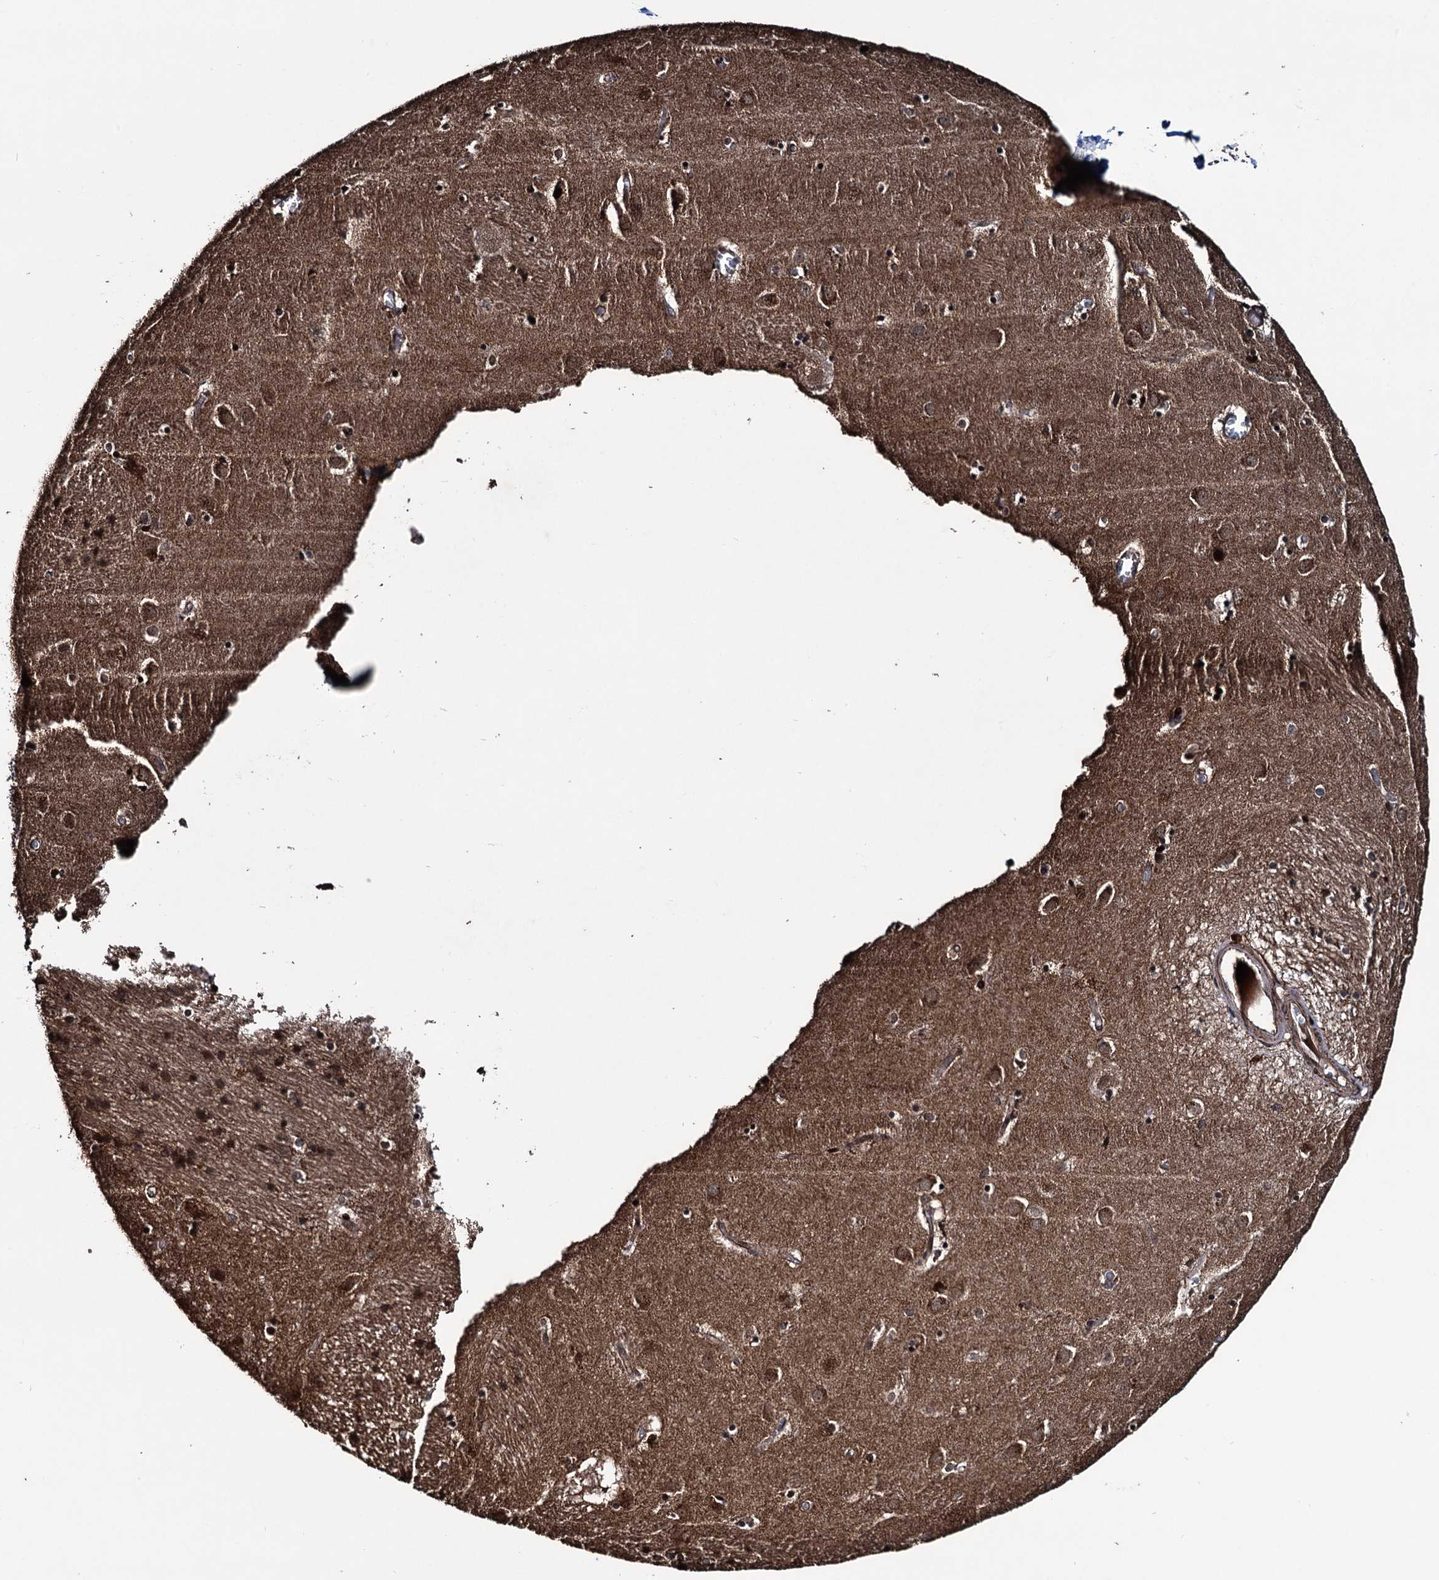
{"staining": {"intensity": "moderate", "quantity": "25%-75%", "location": "cytoplasmic/membranous"}, "tissue": "caudate", "cell_type": "Glial cells", "image_type": "normal", "snomed": [{"axis": "morphology", "description": "Normal tissue, NOS"}, {"axis": "topography", "description": "Lateral ventricle wall"}], "caption": "The histopathology image displays immunohistochemical staining of benign caudate. There is moderate cytoplasmic/membranous positivity is present in approximately 25%-75% of glial cells. (Stains: DAB in brown, nuclei in blue, Microscopy: brightfield microscopy at high magnification).", "gene": "EYA4", "patient": {"sex": "male", "age": 70}}